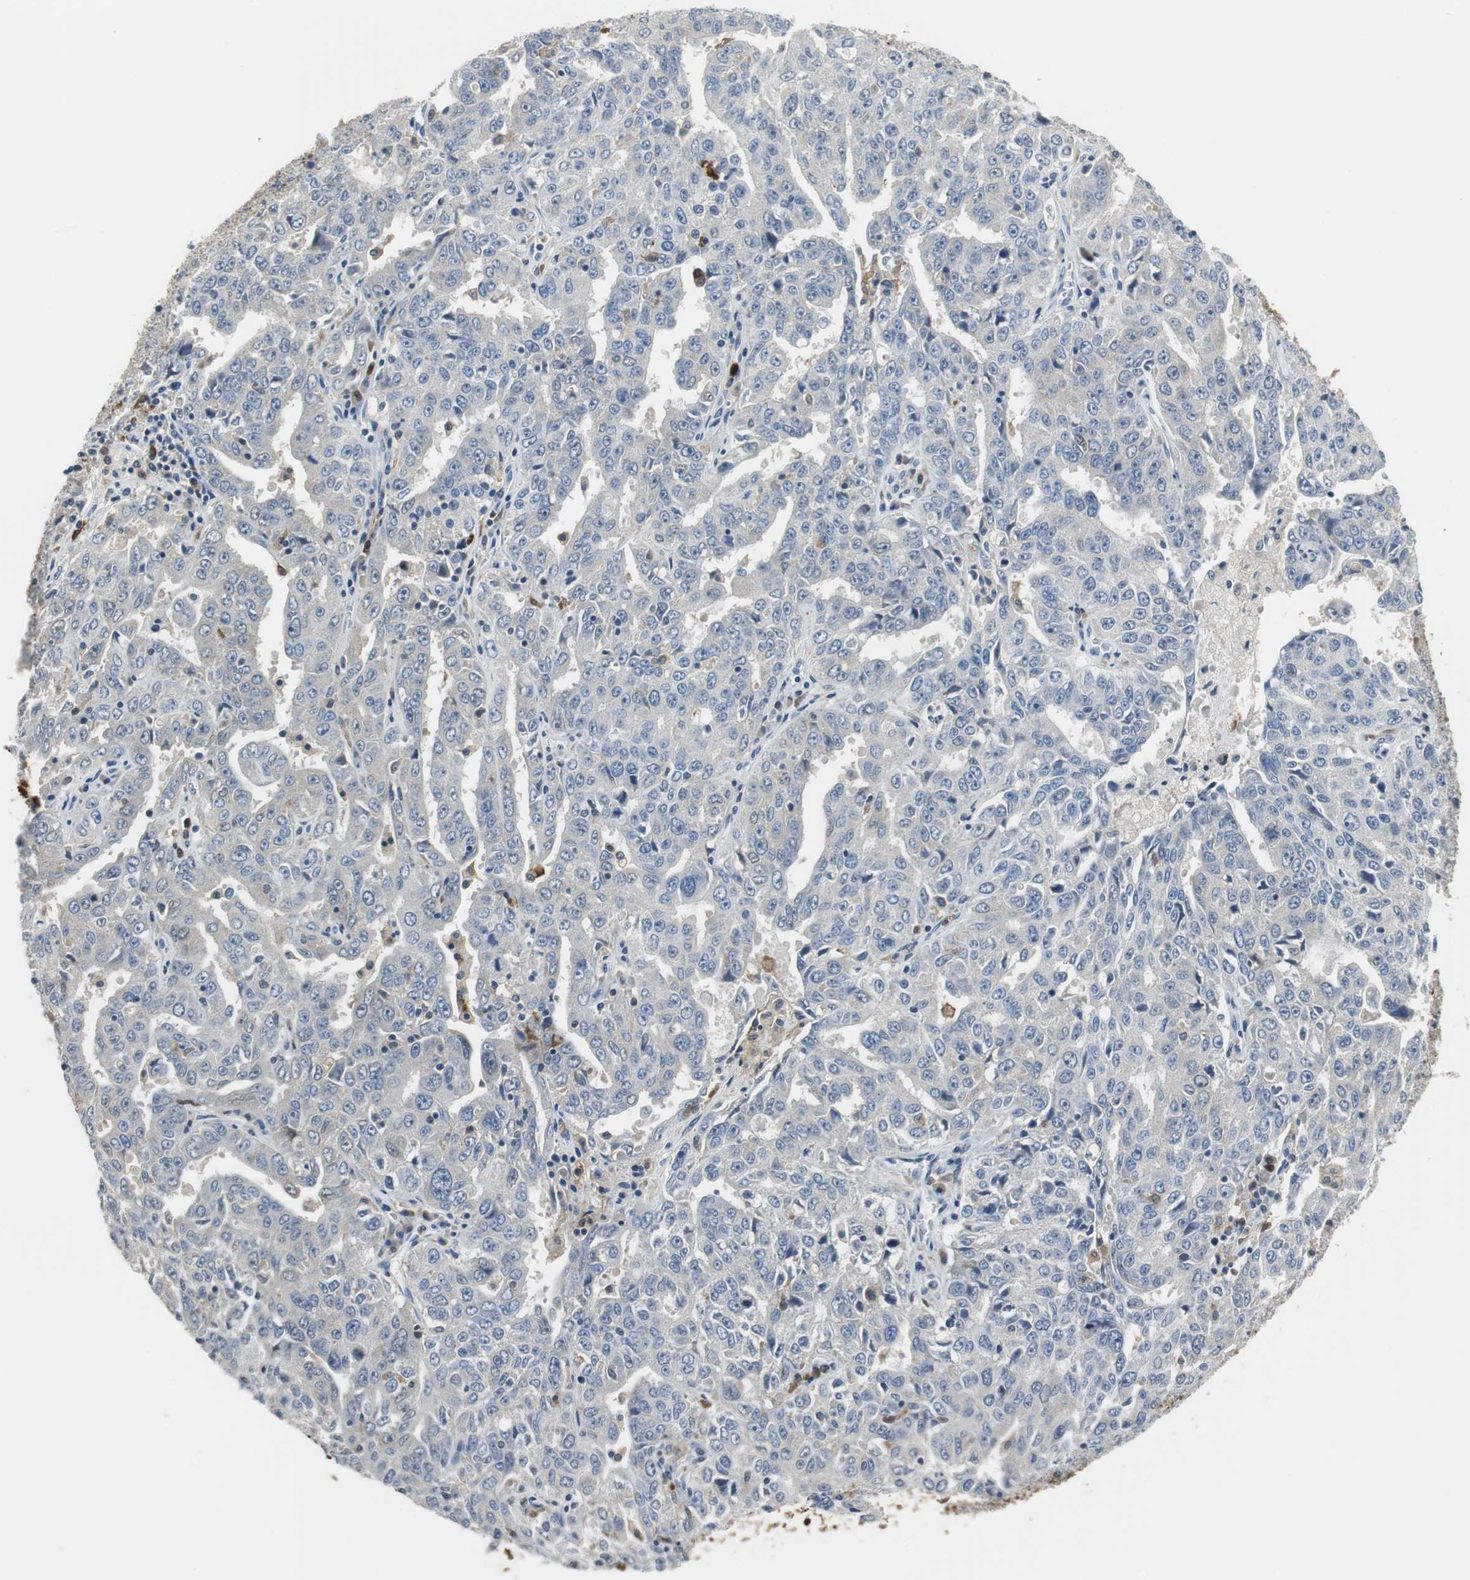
{"staining": {"intensity": "negative", "quantity": "none", "location": "none"}, "tissue": "ovarian cancer", "cell_type": "Tumor cells", "image_type": "cancer", "snomed": [{"axis": "morphology", "description": "Carcinoma, endometroid"}, {"axis": "topography", "description": "Ovary"}], "caption": "An image of human ovarian cancer (endometroid carcinoma) is negative for staining in tumor cells. (IHC, brightfield microscopy, high magnification).", "gene": "MSTO1", "patient": {"sex": "female", "age": 62}}